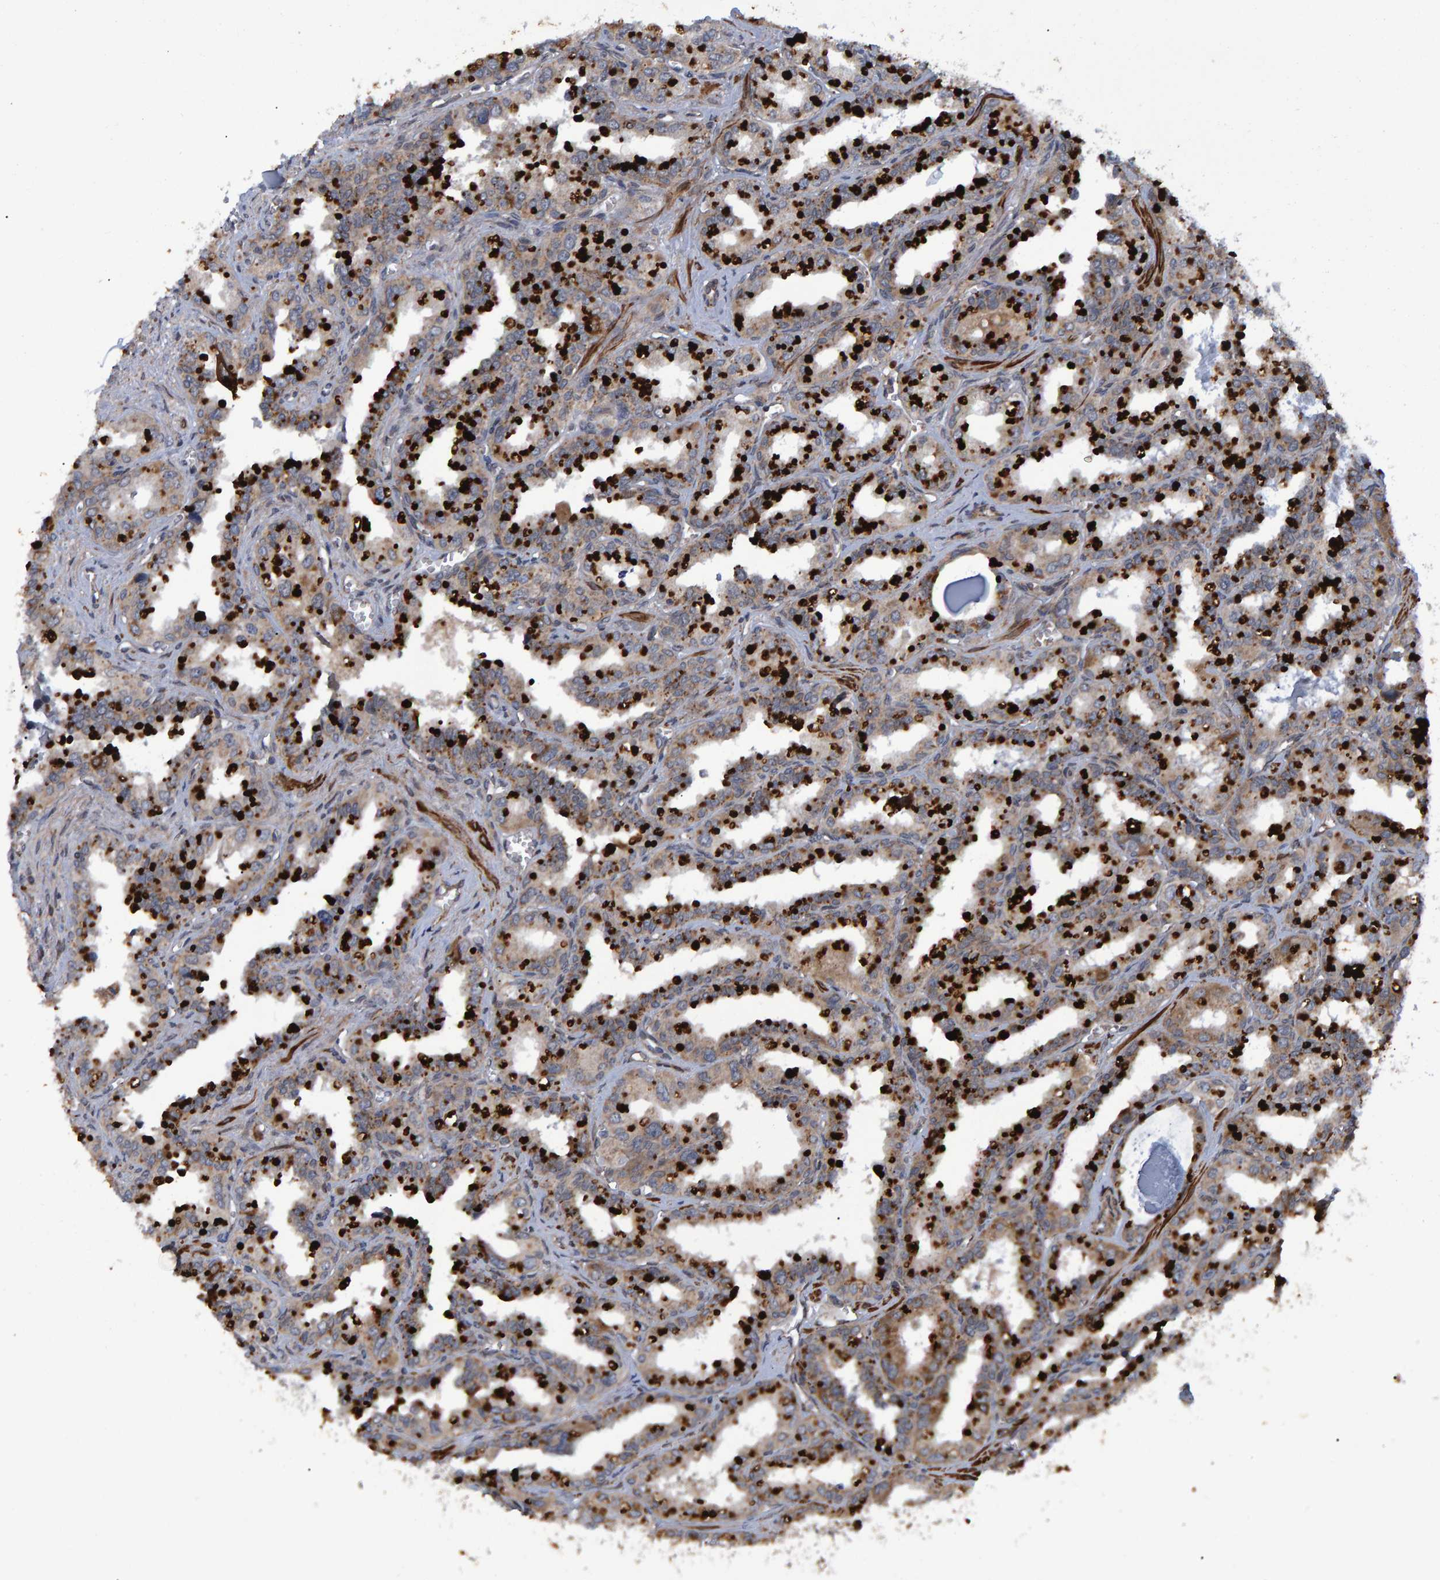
{"staining": {"intensity": "moderate", "quantity": ">75%", "location": "cytoplasmic/membranous"}, "tissue": "seminal vesicle", "cell_type": "Glandular cells", "image_type": "normal", "snomed": [{"axis": "morphology", "description": "Normal tissue, NOS"}, {"axis": "topography", "description": "Prostate"}, {"axis": "topography", "description": "Seminal veicle"}], "caption": "Benign seminal vesicle was stained to show a protein in brown. There is medium levels of moderate cytoplasmic/membranous positivity in approximately >75% of glandular cells. The protein is shown in brown color, while the nuclei are stained blue.", "gene": "ATP6V1H", "patient": {"sex": "male", "age": 51}}